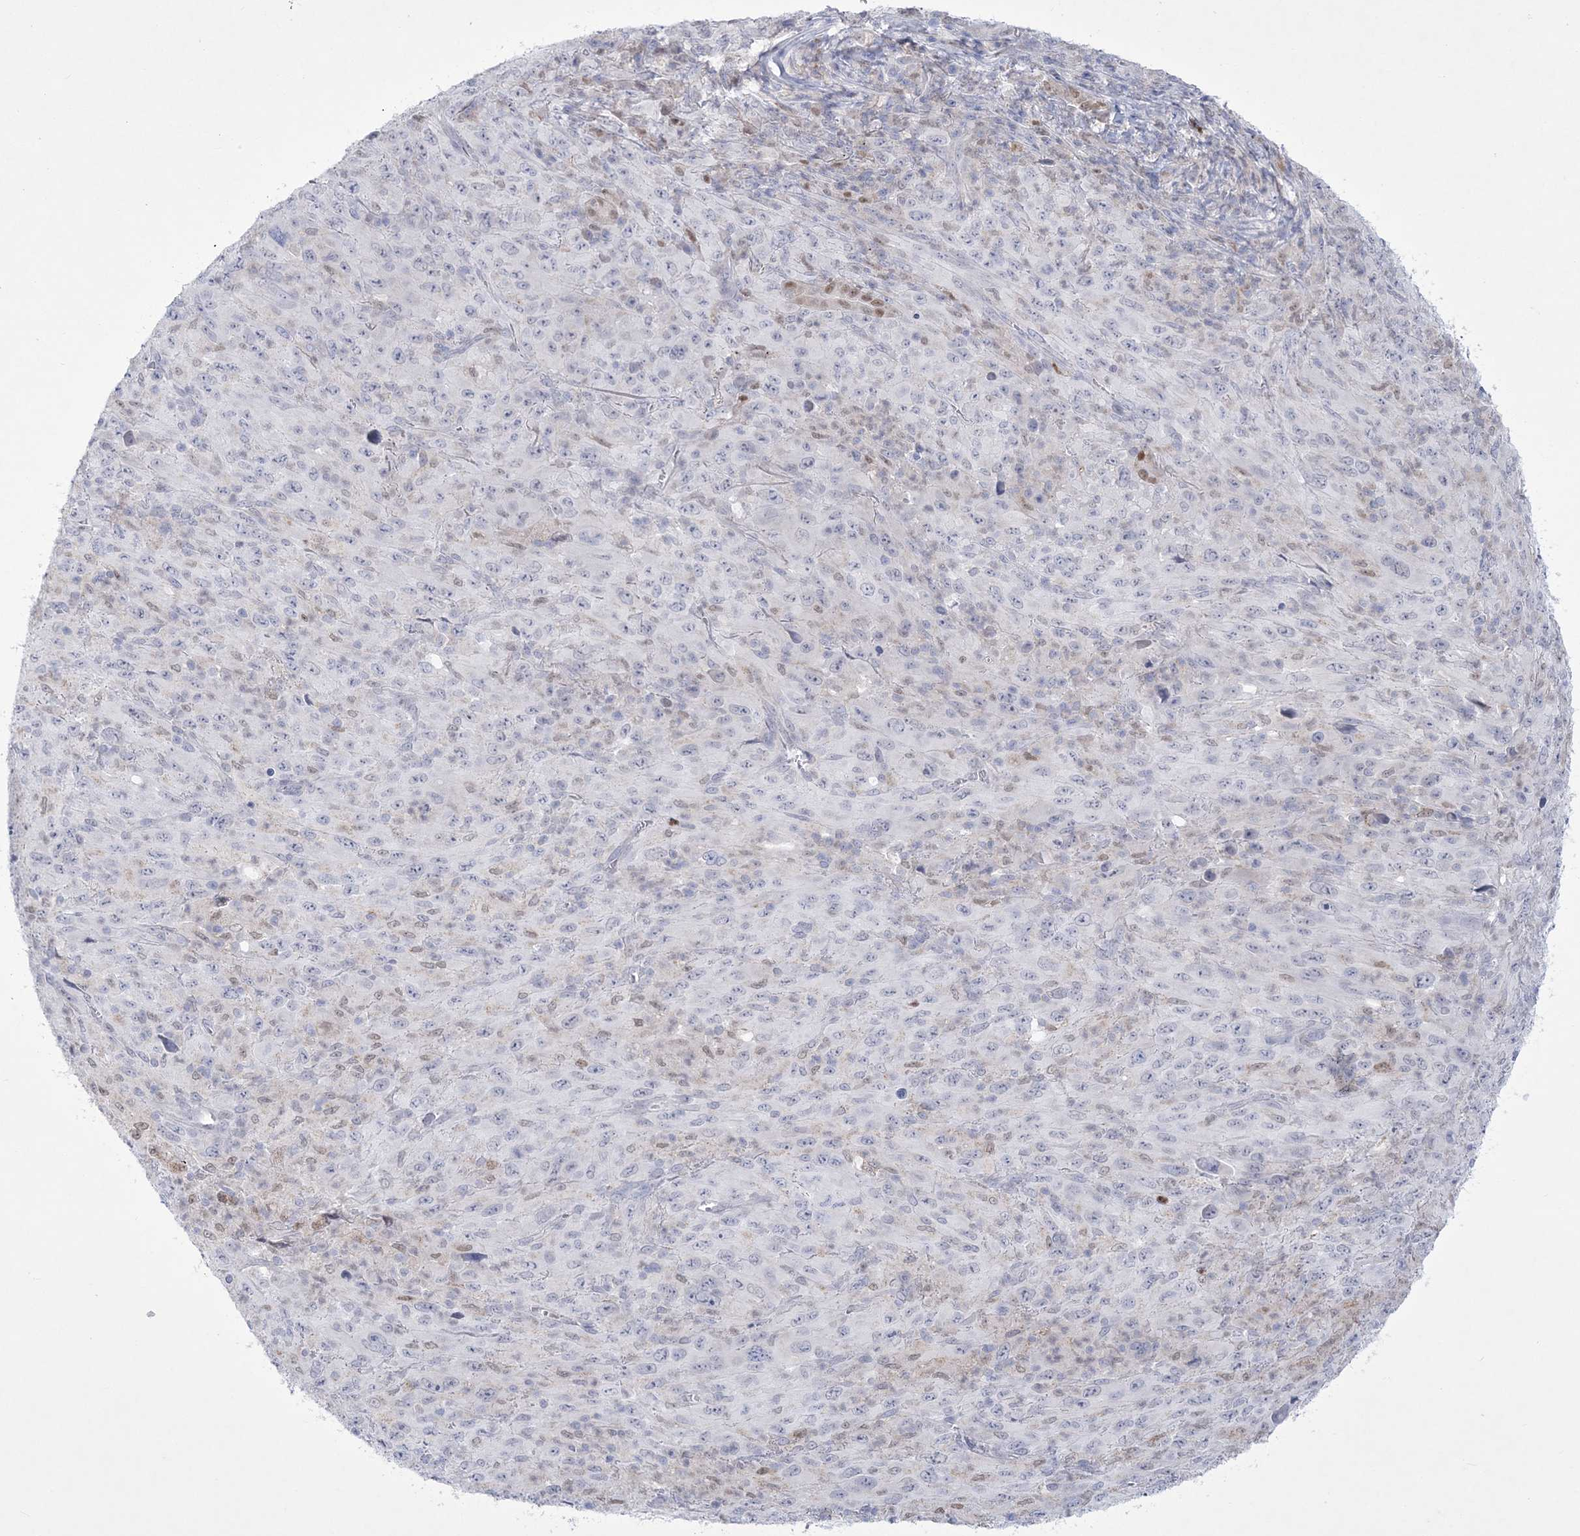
{"staining": {"intensity": "negative", "quantity": "none", "location": "none"}, "tissue": "melanoma", "cell_type": "Tumor cells", "image_type": "cancer", "snomed": [{"axis": "morphology", "description": "Malignant melanoma, Metastatic site"}, {"axis": "topography", "description": "Skin"}], "caption": "This image is of melanoma stained with immunohistochemistry (IHC) to label a protein in brown with the nuclei are counter-stained blue. There is no positivity in tumor cells.", "gene": "WDR27", "patient": {"sex": "female", "age": 56}}